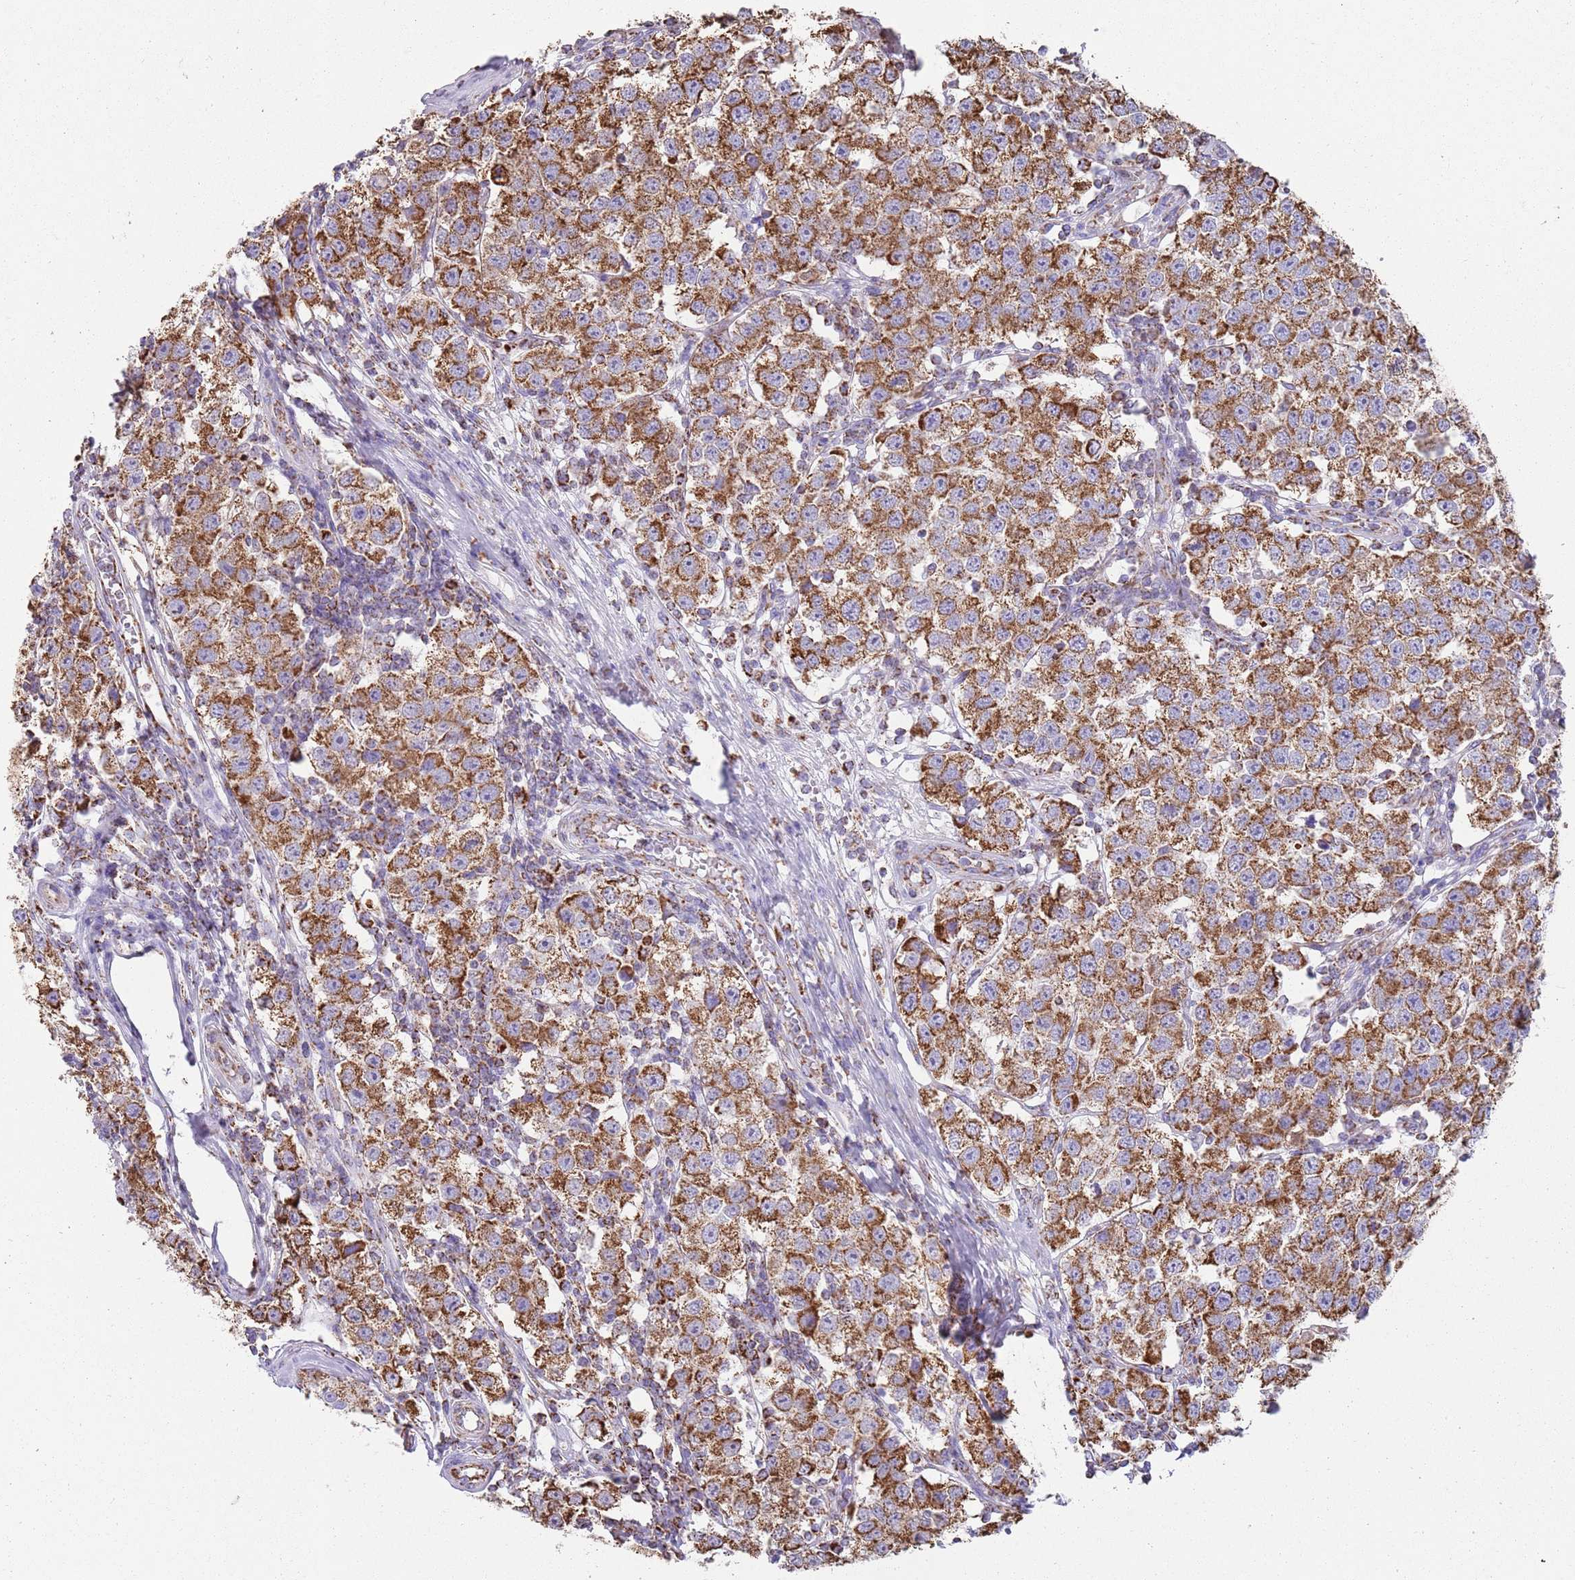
{"staining": {"intensity": "strong", "quantity": ">75%", "location": "cytoplasmic/membranous"}, "tissue": "testis cancer", "cell_type": "Tumor cells", "image_type": "cancer", "snomed": [{"axis": "morphology", "description": "Seminoma, NOS"}, {"axis": "topography", "description": "Testis"}], "caption": "Testis seminoma tissue demonstrates strong cytoplasmic/membranous expression in about >75% of tumor cells, visualized by immunohistochemistry.", "gene": "TTLL1", "patient": {"sex": "male", "age": 34}}